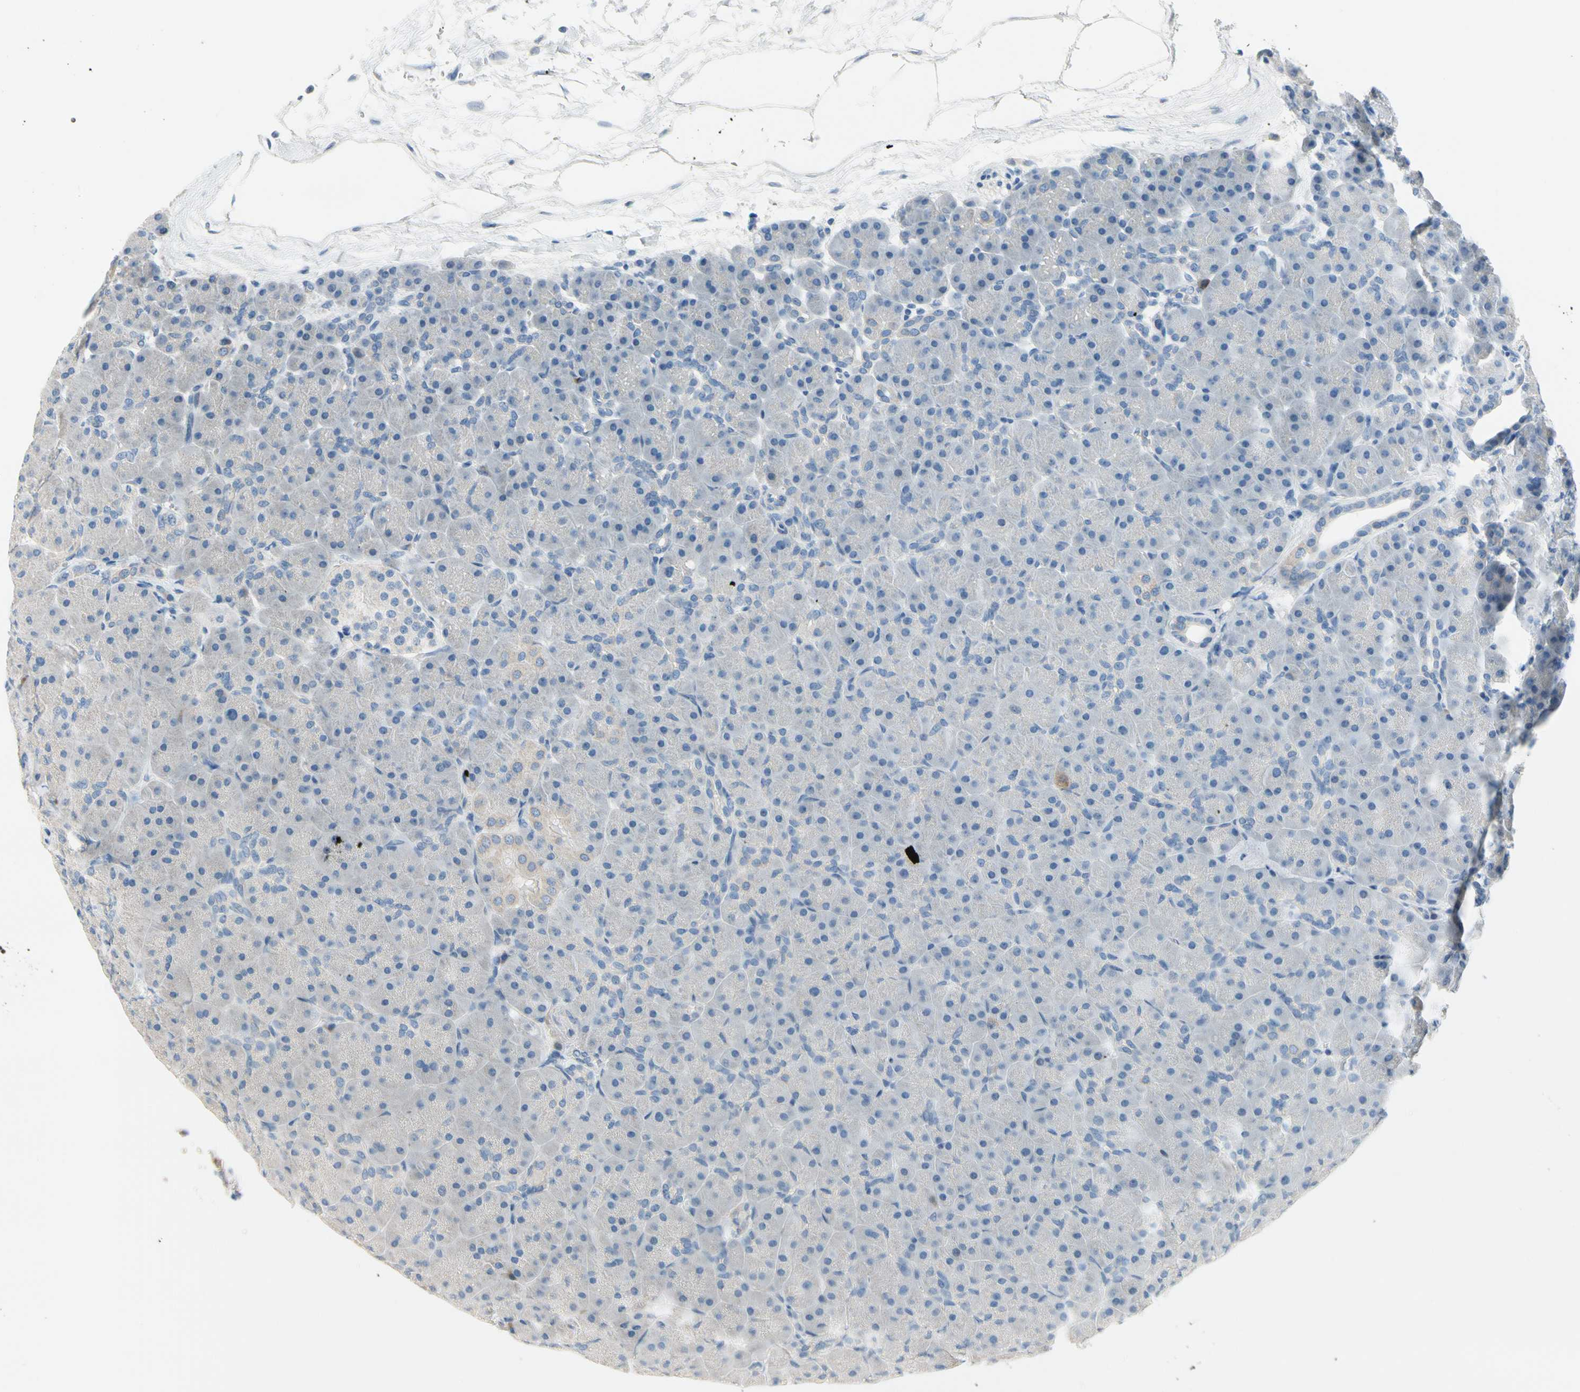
{"staining": {"intensity": "weak", "quantity": "<25%", "location": "cytoplasmic/membranous"}, "tissue": "pancreas", "cell_type": "Exocrine glandular cells", "image_type": "normal", "snomed": [{"axis": "morphology", "description": "Normal tissue, NOS"}, {"axis": "topography", "description": "Pancreas"}], "caption": "Exocrine glandular cells are negative for brown protein staining in benign pancreas. Brightfield microscopy of IHC stained with DAB (3,3'-diaminobenzidine) (brown) and hematoxylin (blue), captured at high magnification.", "gene": "CKAP2", "patient": {"sex": "male", "age": 66}}